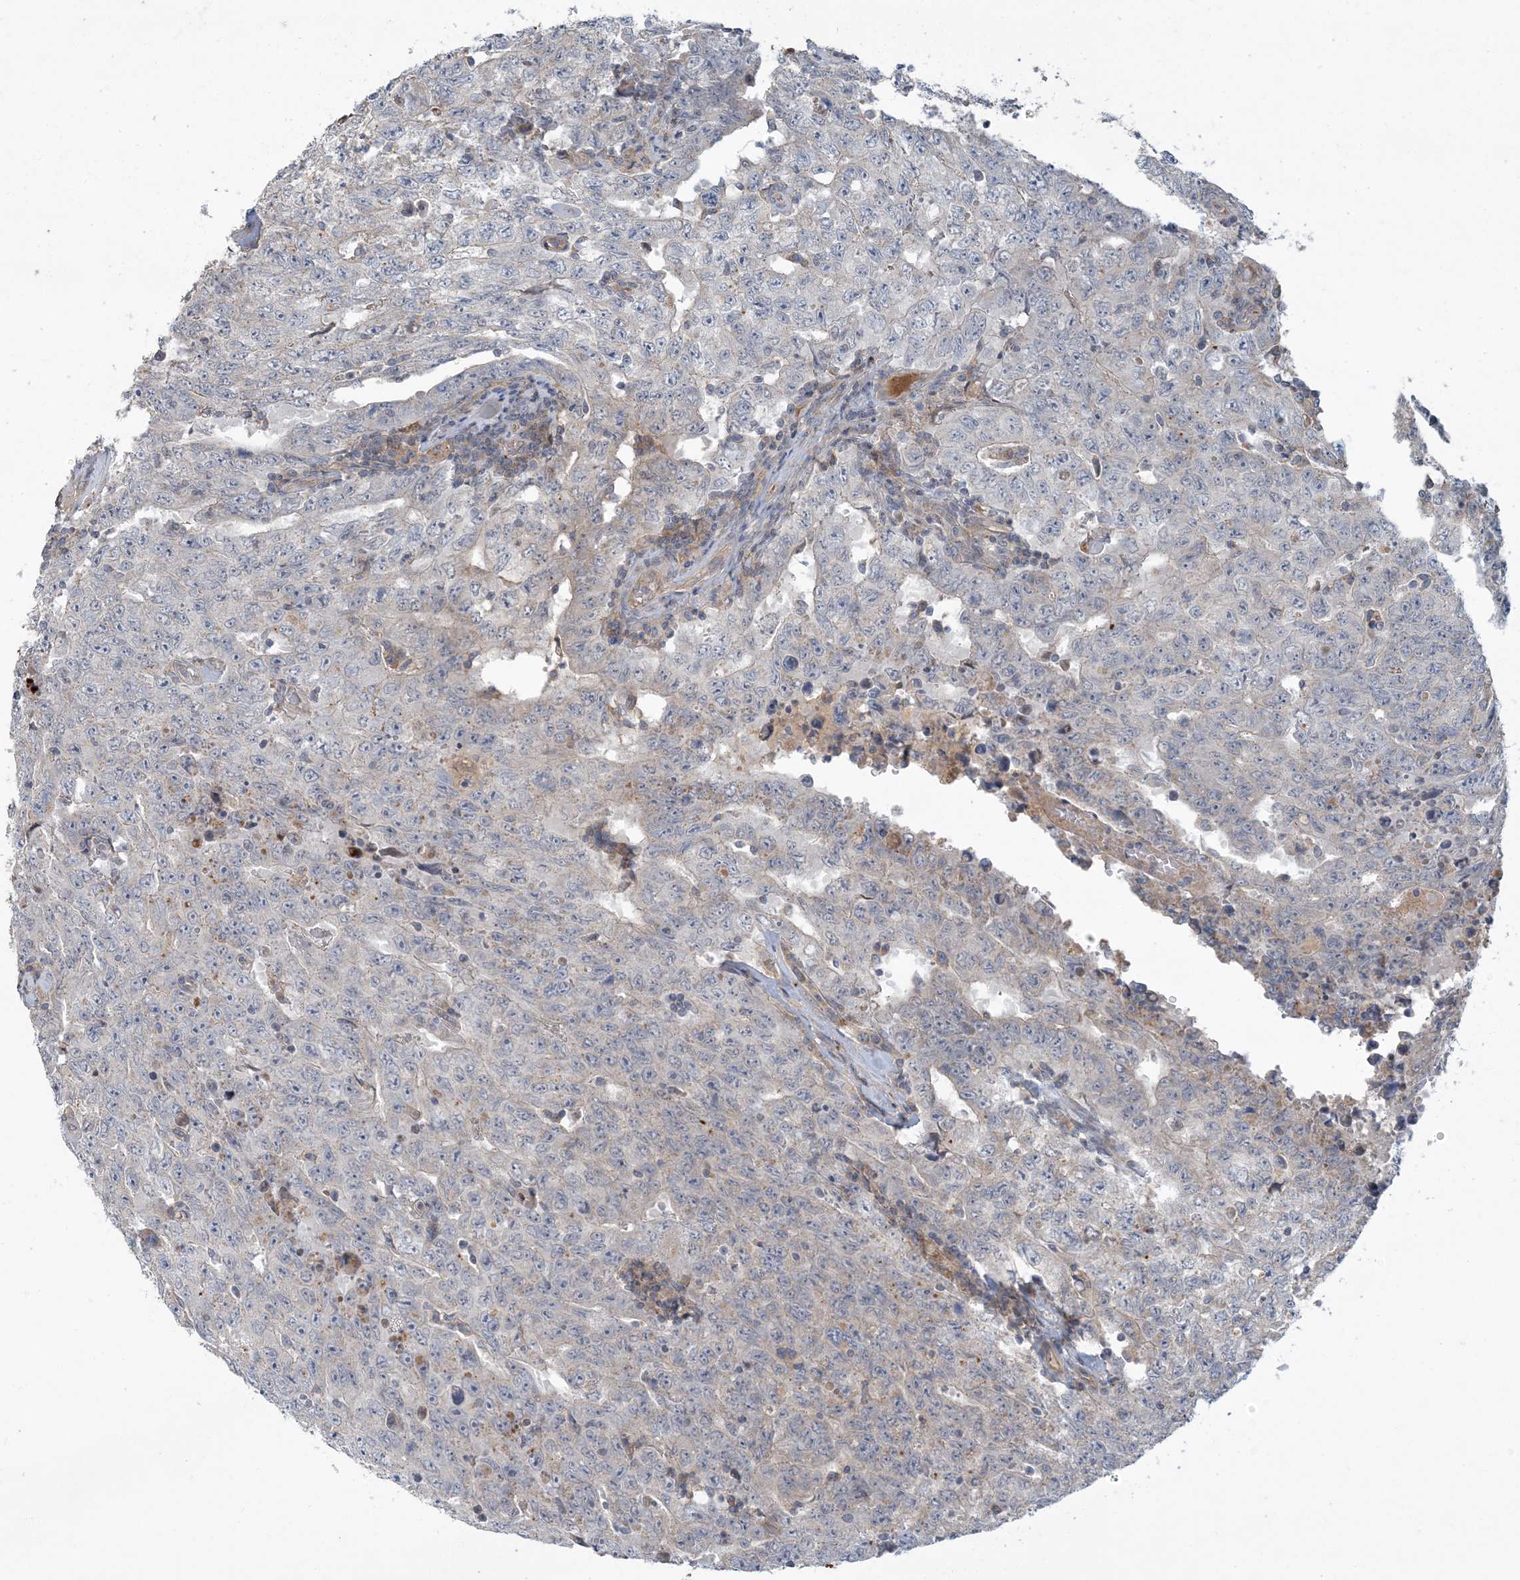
{"staining": {"intensity": "negative", "quantity": "none", "location": "none"}, "tissue": "testis cancer", "cell_type": "Tumor cells", "image_type": "cancer", "snomed": [{"axis": "morphology", "description": "Carcinoma, Embryonal, NOS"}, {"axis": "topography", "description": "Testis"}], "caption": "Immunohistochemical staining of testis cancer (embryonal carcinoma) reveals no significant positivity in tumor cells.", "gene": "LTN1", "patient": {"sex": "male", "age": 26}}